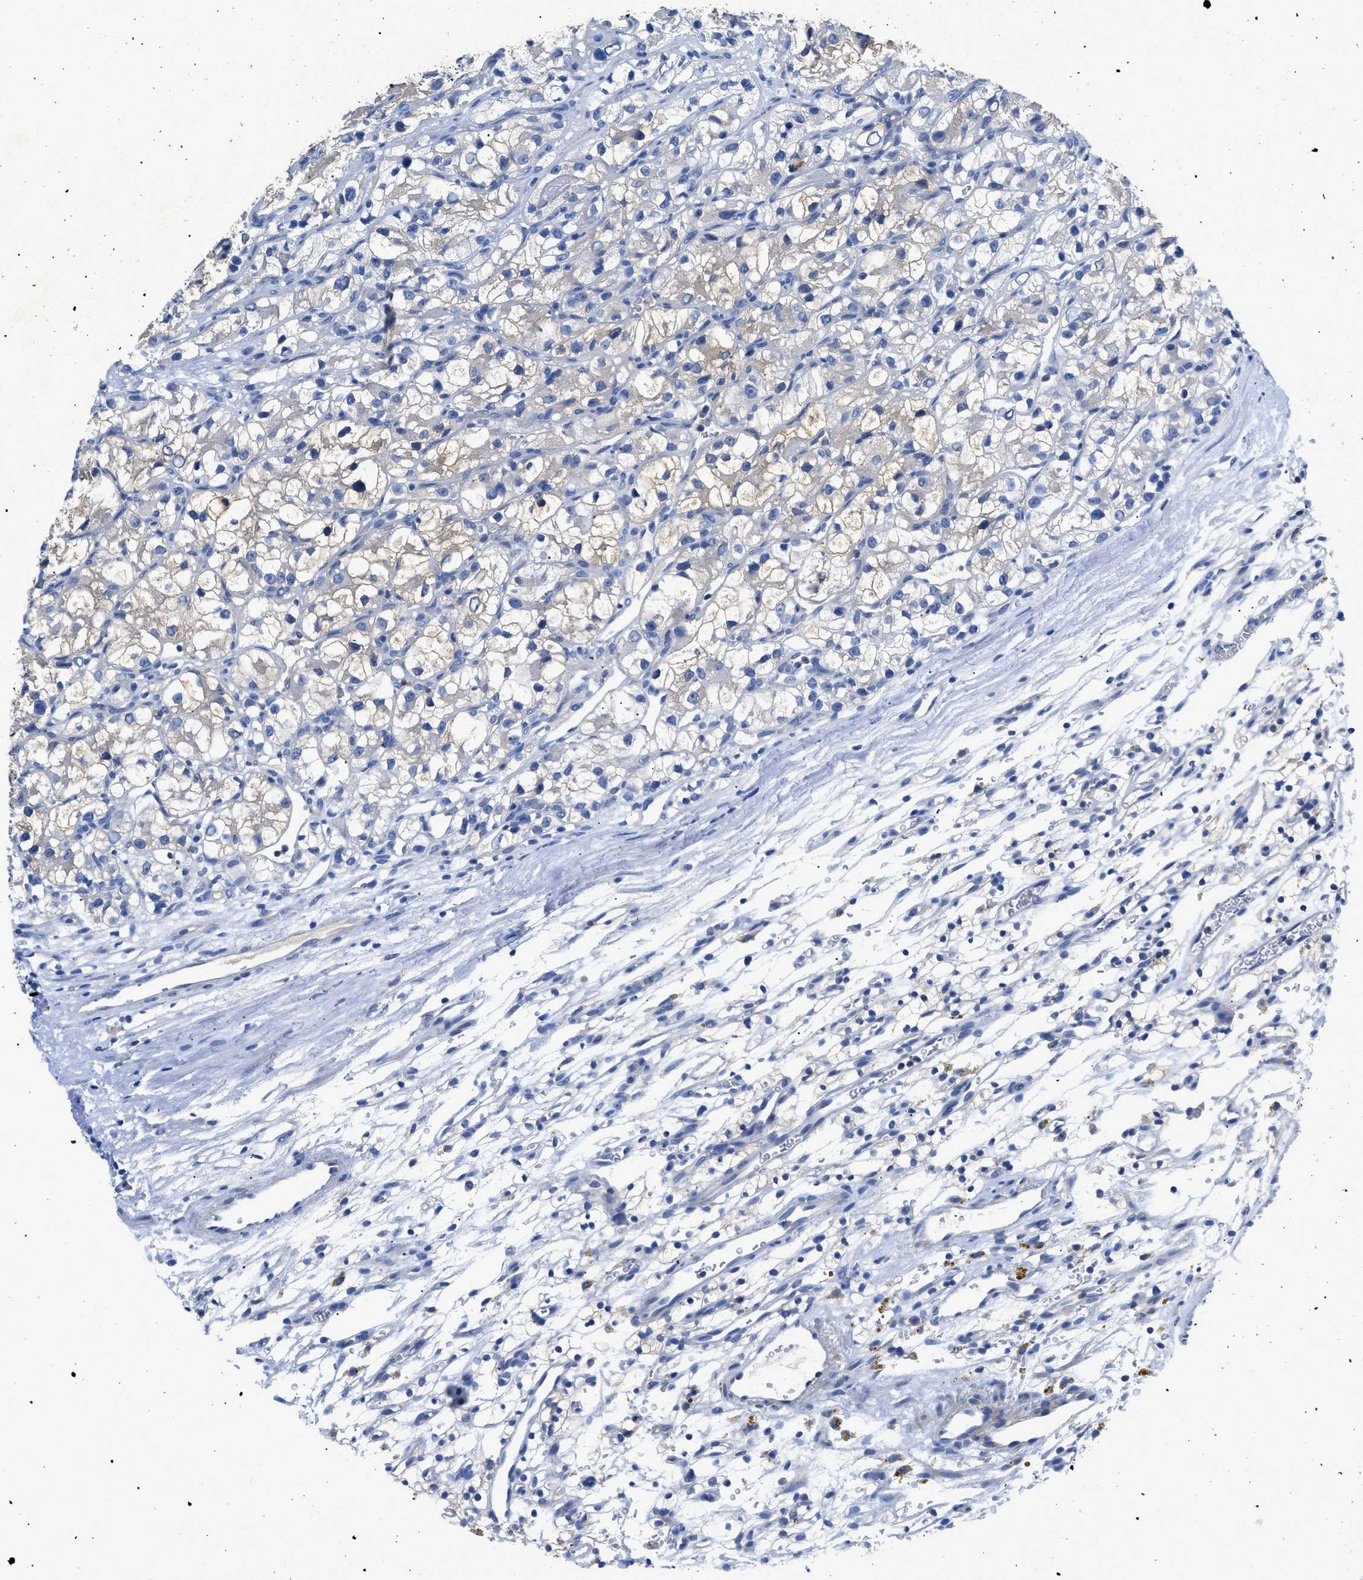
{"staining": {"intensity": "negative", "quantity": "none", "location": "none"}, "tissue": "renal cancer", "cell_type": "Tumor cells", "image_type": "cancer", "snomed": [{"axis": "morphology", "description": "Adenocarcinoma, NOS"}, {"axis": "topography", "description": "Kidney"}], "caption": "Micrograph shows no protein staining in tumor cells of renal cancer (adenocarcinoma) tissue.", "gene": "SLC10A6", "patient": {"sex": "female", "age": 57}}